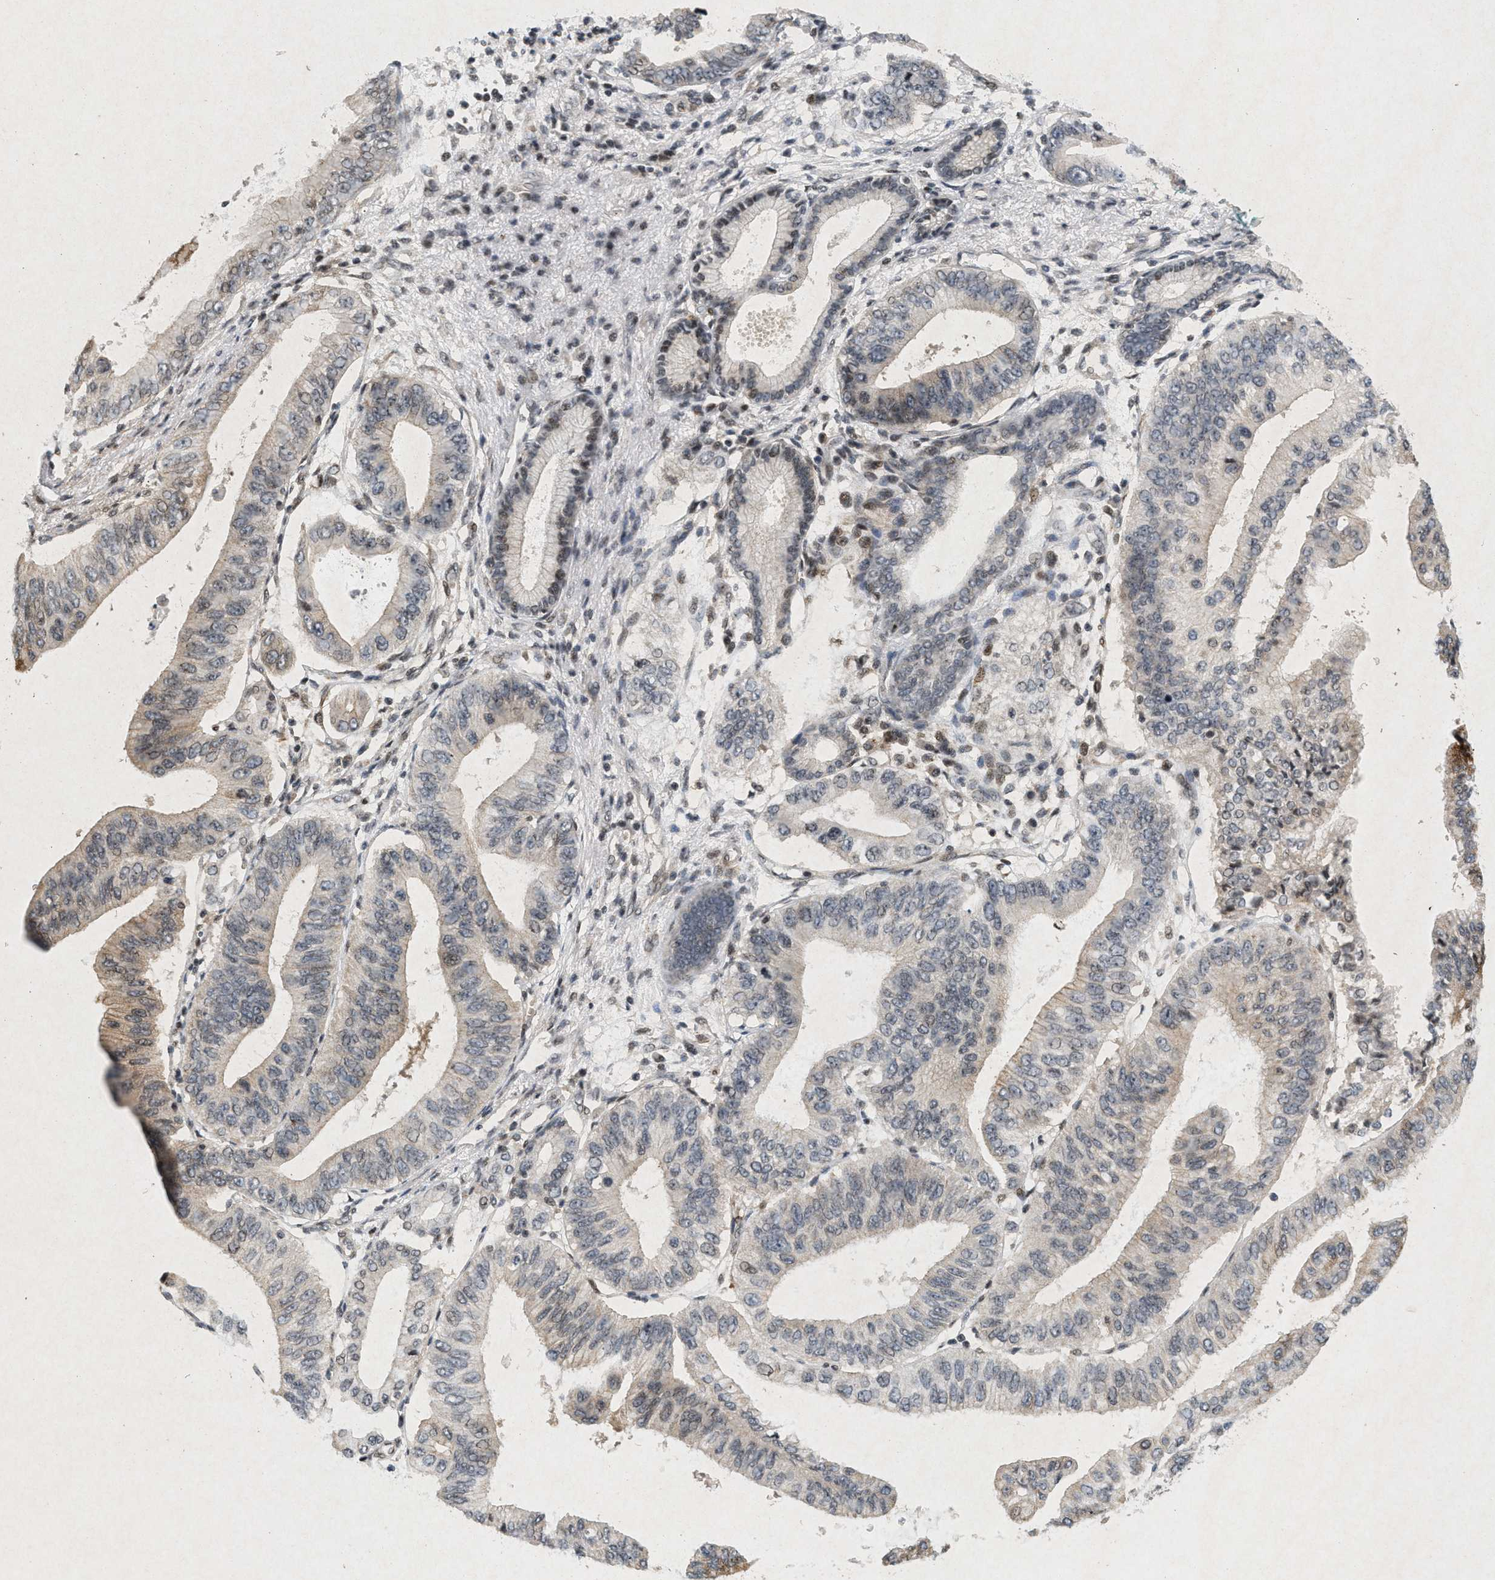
{"staining": {"intensity": "weak", "quantity": "25%-75%", "location": "cytoplasmic/membranous,nuclear"}, "tissue": "pancreatic cancer", "cell_type": "Tumor cells", "image_type": "cancer", "snomed": [{"axis": "morphology", "description": "Adenocarcinoma, NOS"}, {"axis": "topography", "description": "Pancreas"}], "caption": "Human pancreatic cancer (adenocarcinoma) stained with a protein marker demonstrates weak staining in tumor cells.", "gene": "ZPR1", "patient": {"sex": "male", "age": 77}}